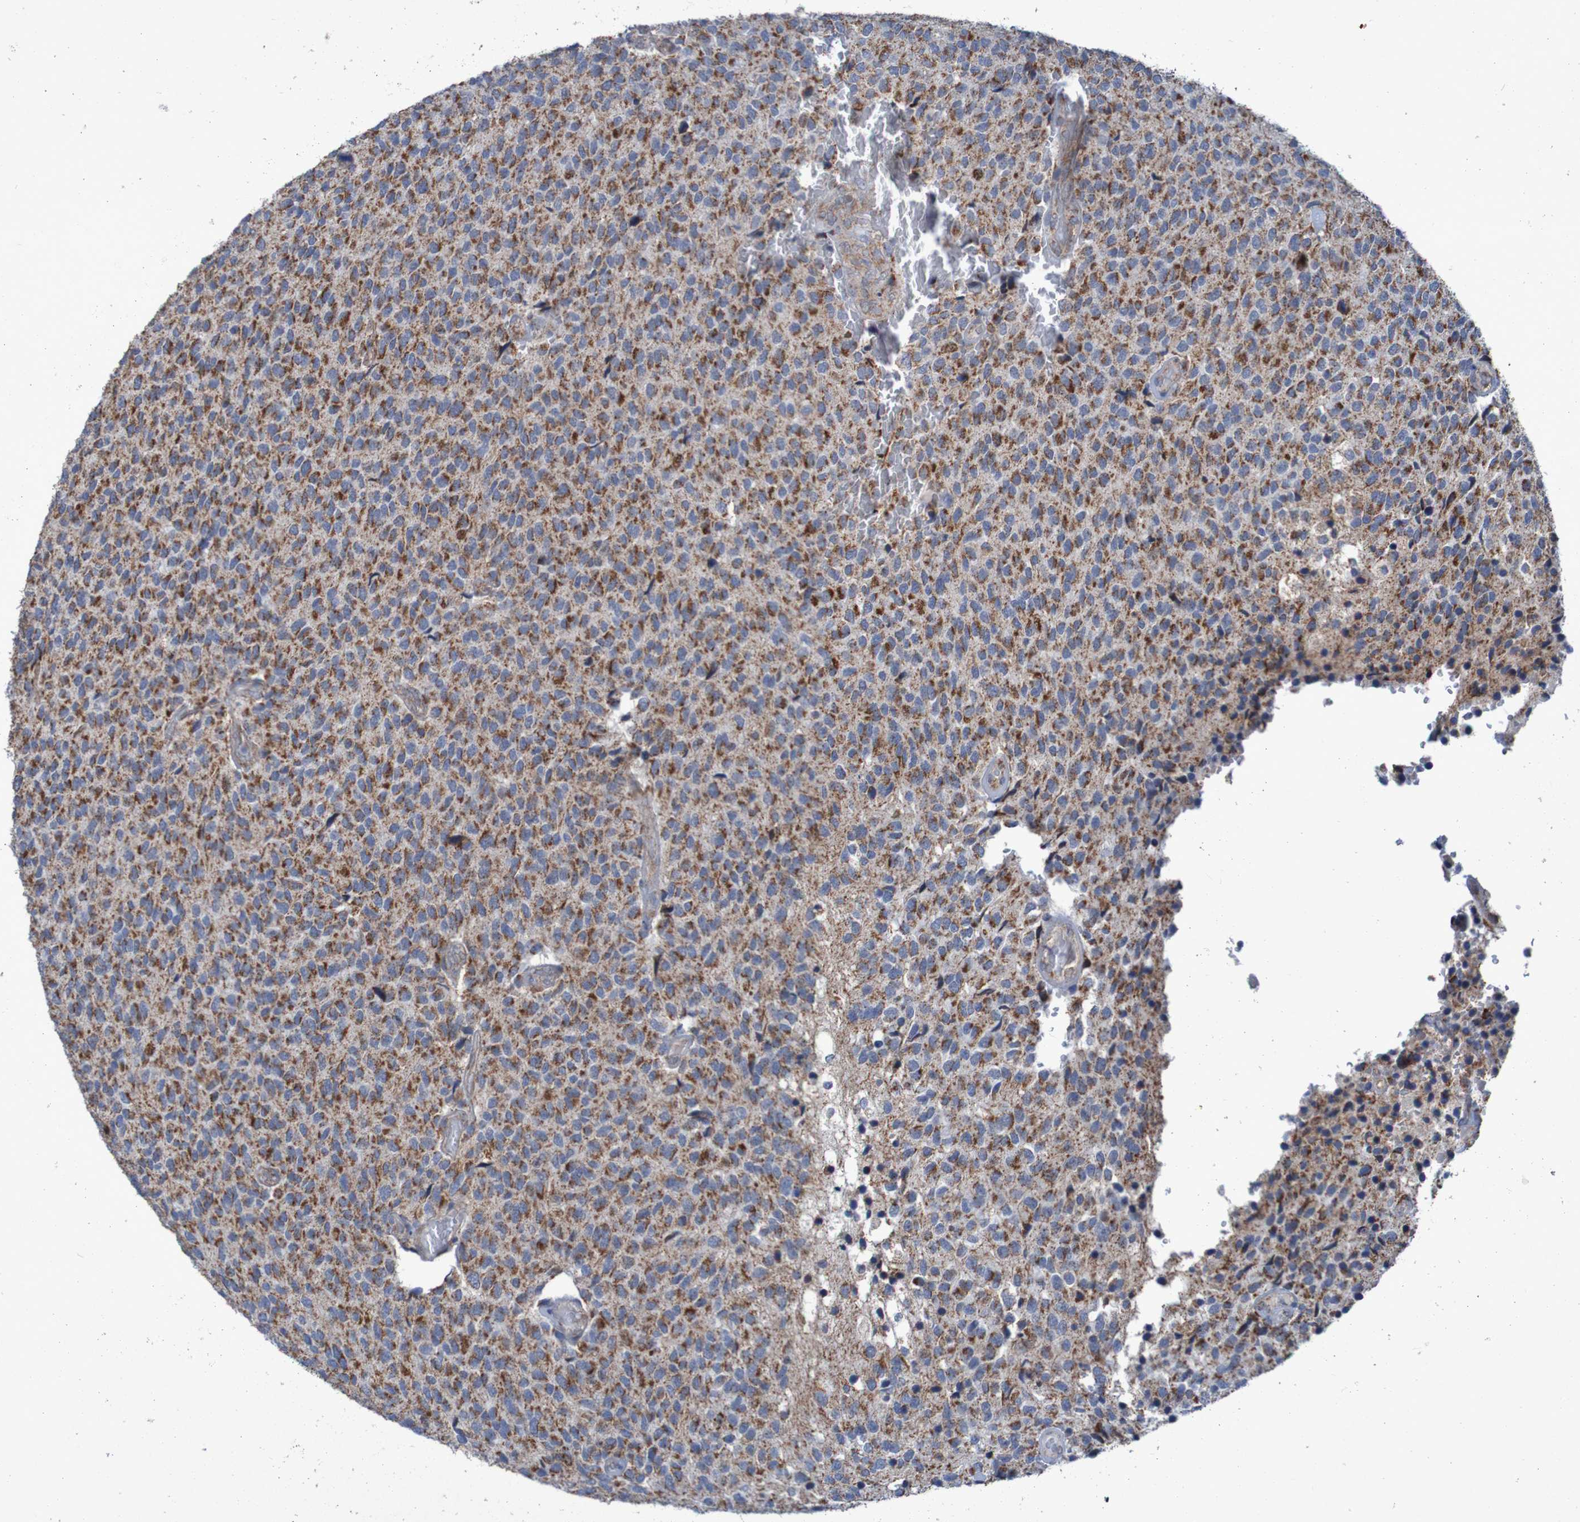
{"staining": {"intensity": "strong", "quantity": ">75%", "location": "cytoplasmic/membranous"}, "tissue": "glioma", "cell_type": "Tumor cells", "image_type": "cancer", "snomed": [{"axis": "morphology", "description": "Glioma, malignant, High grade"}, {"axis": "topography", "description": "pancreas cauda"}], "caption": "Protein staining of glioma tissue shows strong cytoplasmic/membranous positivity in about >75% of tumor cells.", "gene": "CCDC51", "patient": {"sex": "male", "age": 60}}